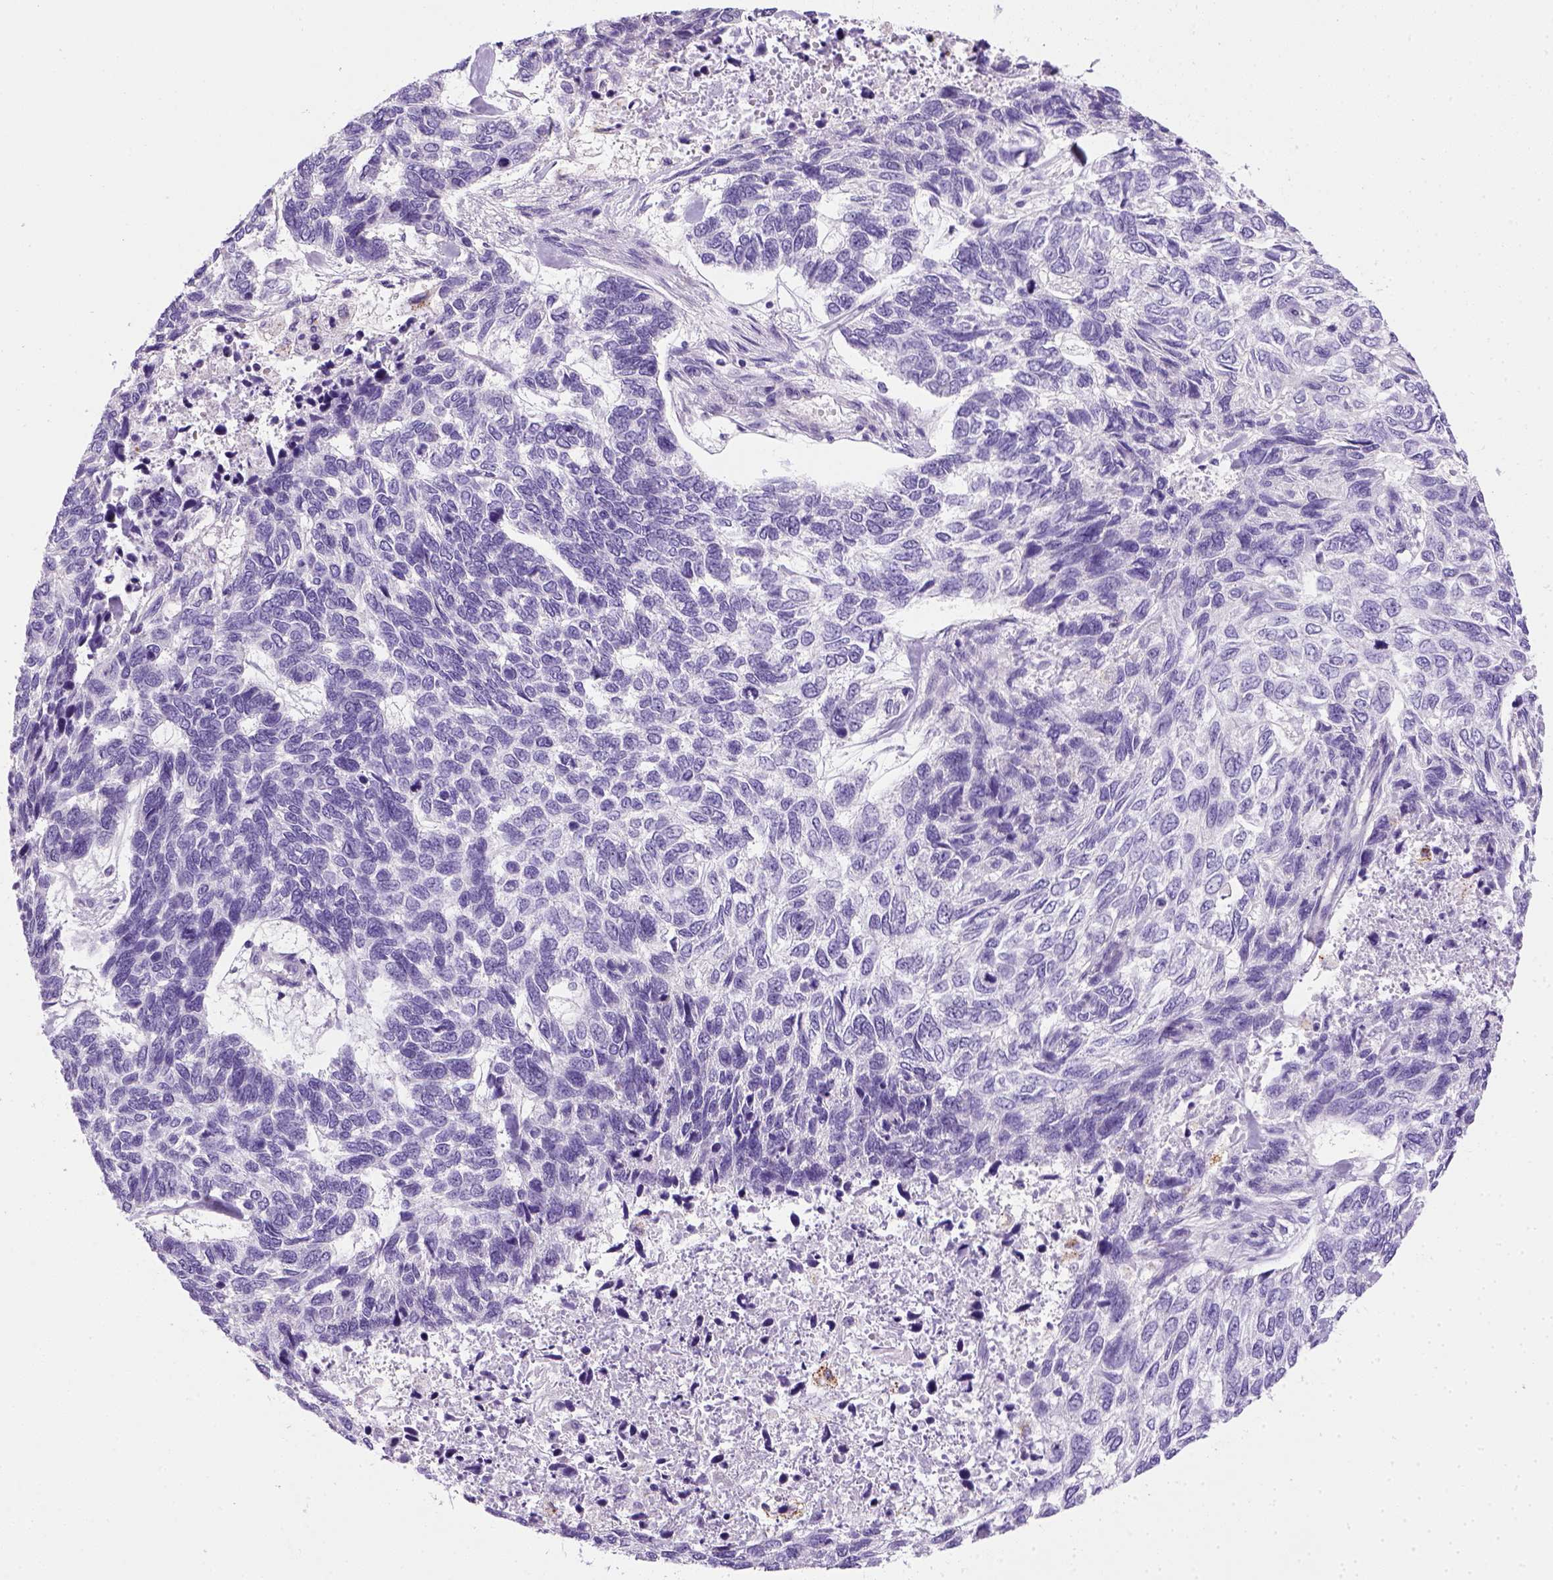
{"staining": {"intensity": "negative", "quantity": "none", "location": "none"}, "tissue": "skin cancer", "cell_type": "Tumor cells", "image_type": "cancer", "snomed": [{"axis": "morphology", "description": "Basal cell carcinoma"}, {"axis": "topography", "description": "Skin"}], "caption": "DAB immunohistochemical staining of skin cancer (basal cell carcinoma) displays no significant expression in tumor cells. (DAB (3,3'-diaminobenzidine) IHC, high magnification).", "gene": "KRT71", "patient": {"sex": "female", "age": 65}}